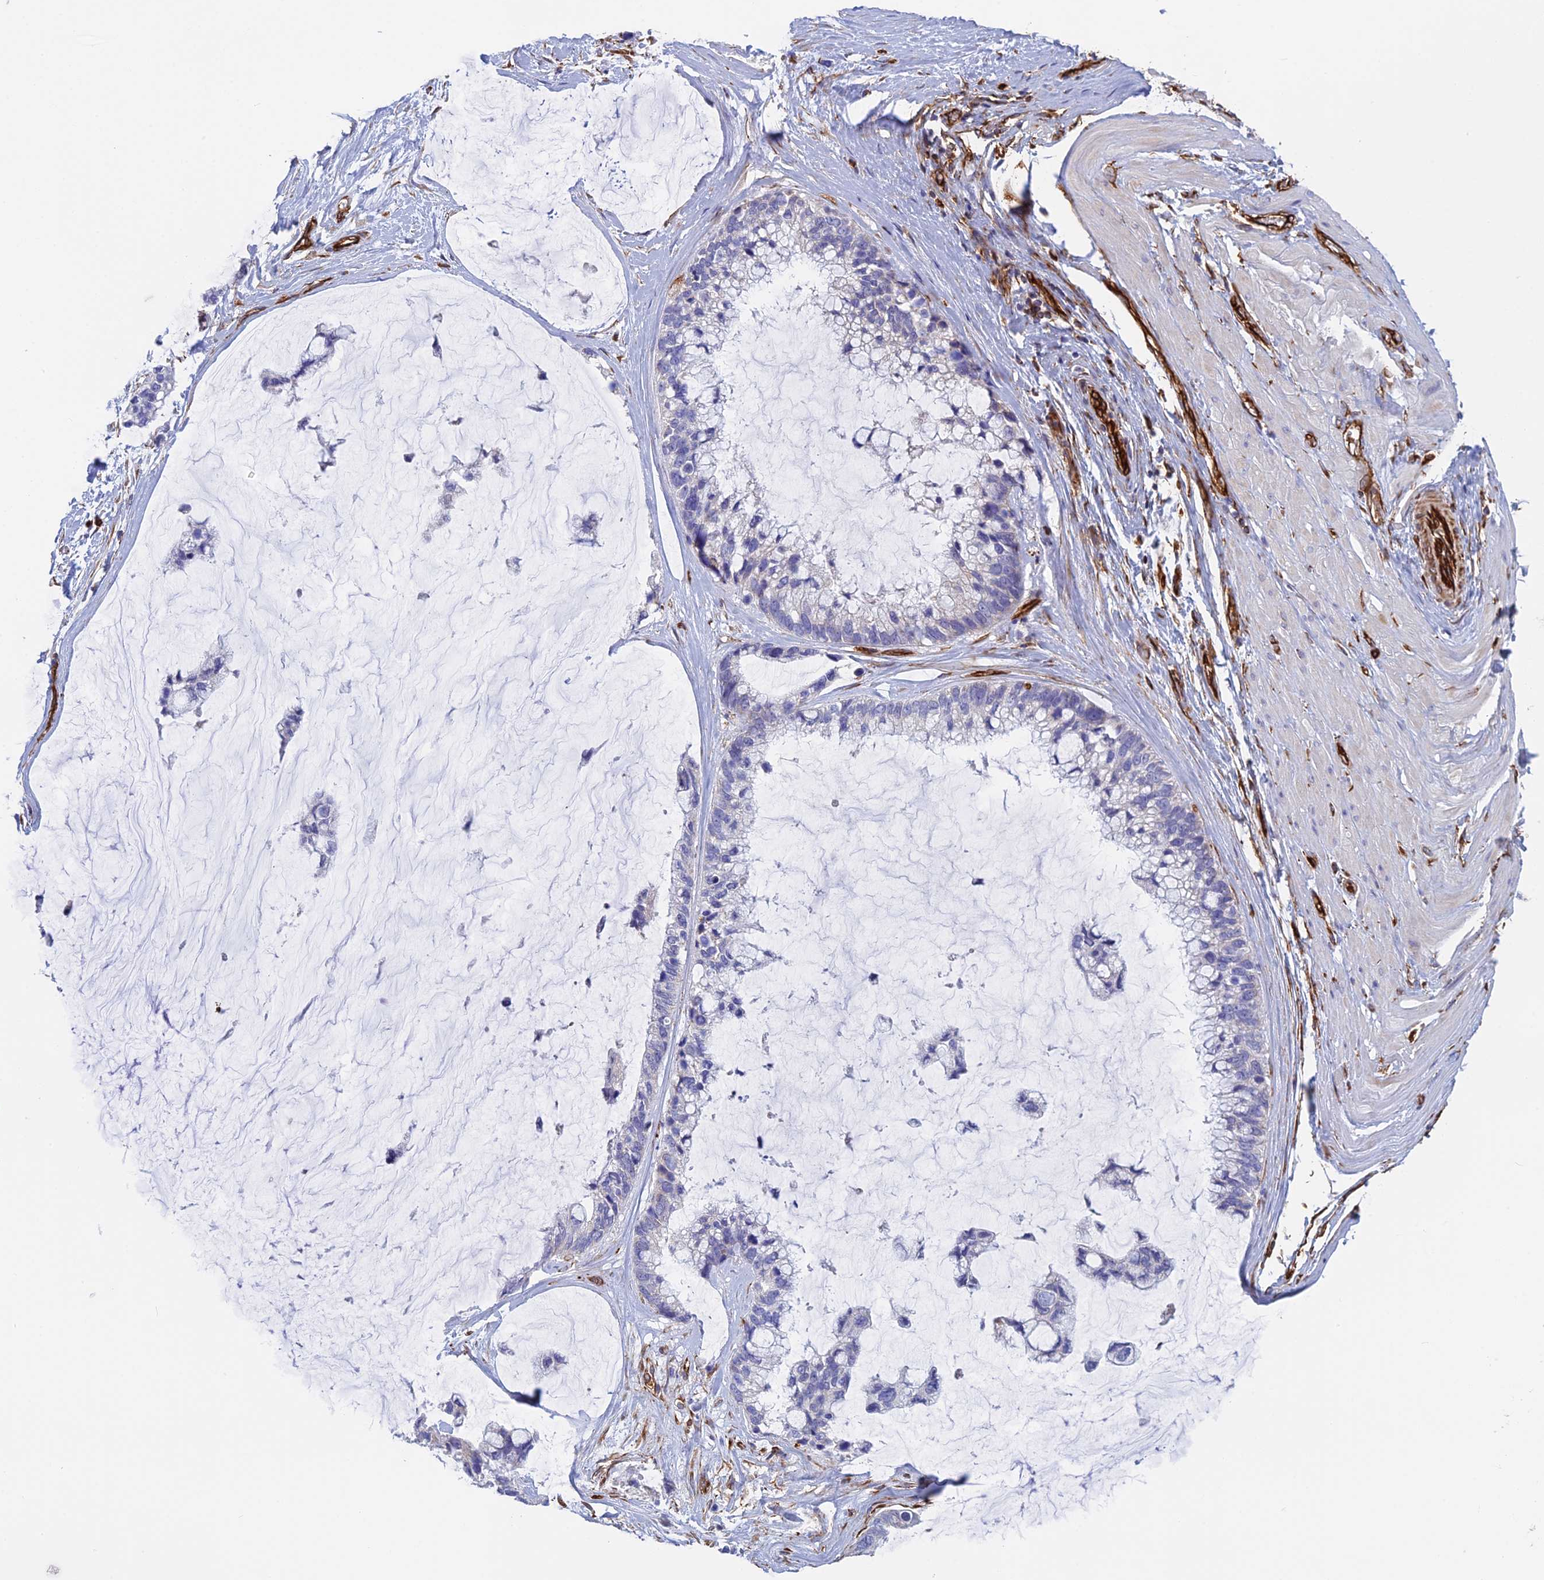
{"staining": {"intensity": "negative", "quantity": "none", "location": "none"}, "tissue": "ovarian cancer", "cell_type": "Tumor cells", "image_type": "cancer", "snomed": [{"axis": "morphology", "description": "Cystadenocarcinoma, mucinous, NOS"}, {"axis": "topography", "description": "Ovary"}], "caption": "IHC micrograph of neoplastic tissue: human mucinous cystadenocarcinoma (ovarian) stained with DAB exhibits no significant protein staining in tumor cells. (Brightfield microscopy of DAB (3,3'-diaminobenzidine) immunohistochemistry at high magnification).", "gene": "FBXL20", "patient": {"sex": "female", "age": 39}}